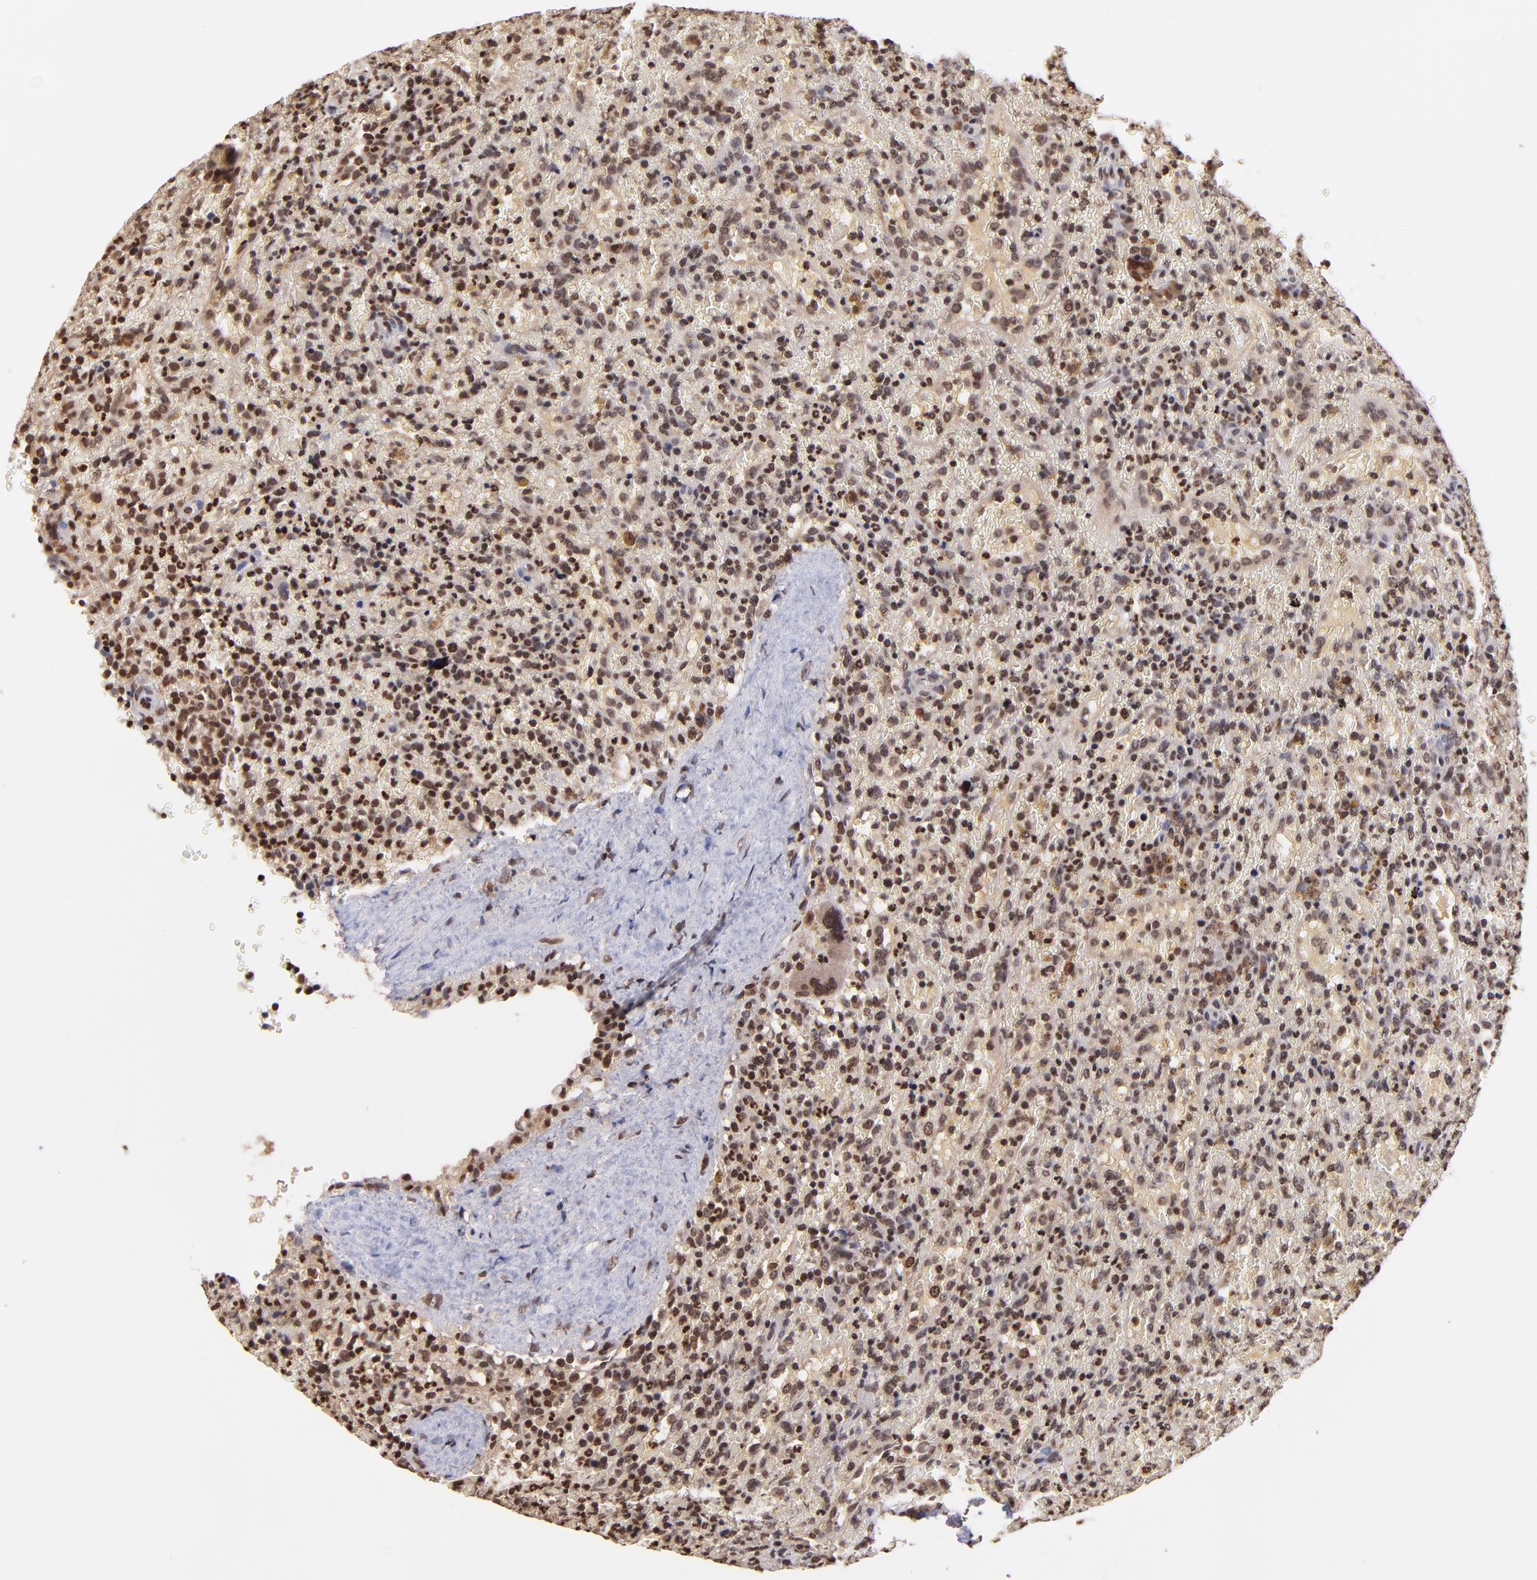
{"staining": {"intensity": "strong", "quantity": ">75%", "location": "nuclear"}, "tissue": "lymphoma", "cell_type": "Tumor cells", "image_type": "cancer", "snomed": [{"axis": "morphology", "description": "Malignant lymphoma, non-Hodgkin's type, High grade"}, {"axis": "topography", "description": "Spleen"}, {"axis": "topography", "description": "Lymph node"}], "caption": "An immunohistochemistry photomicrograph of tumor tissue is shown. Protein staining in brown labels strong nuclear positivity in lymphoma within tumor cells.", "gene": "WDR25", "patient": {"sex": "female", "age": 70}}